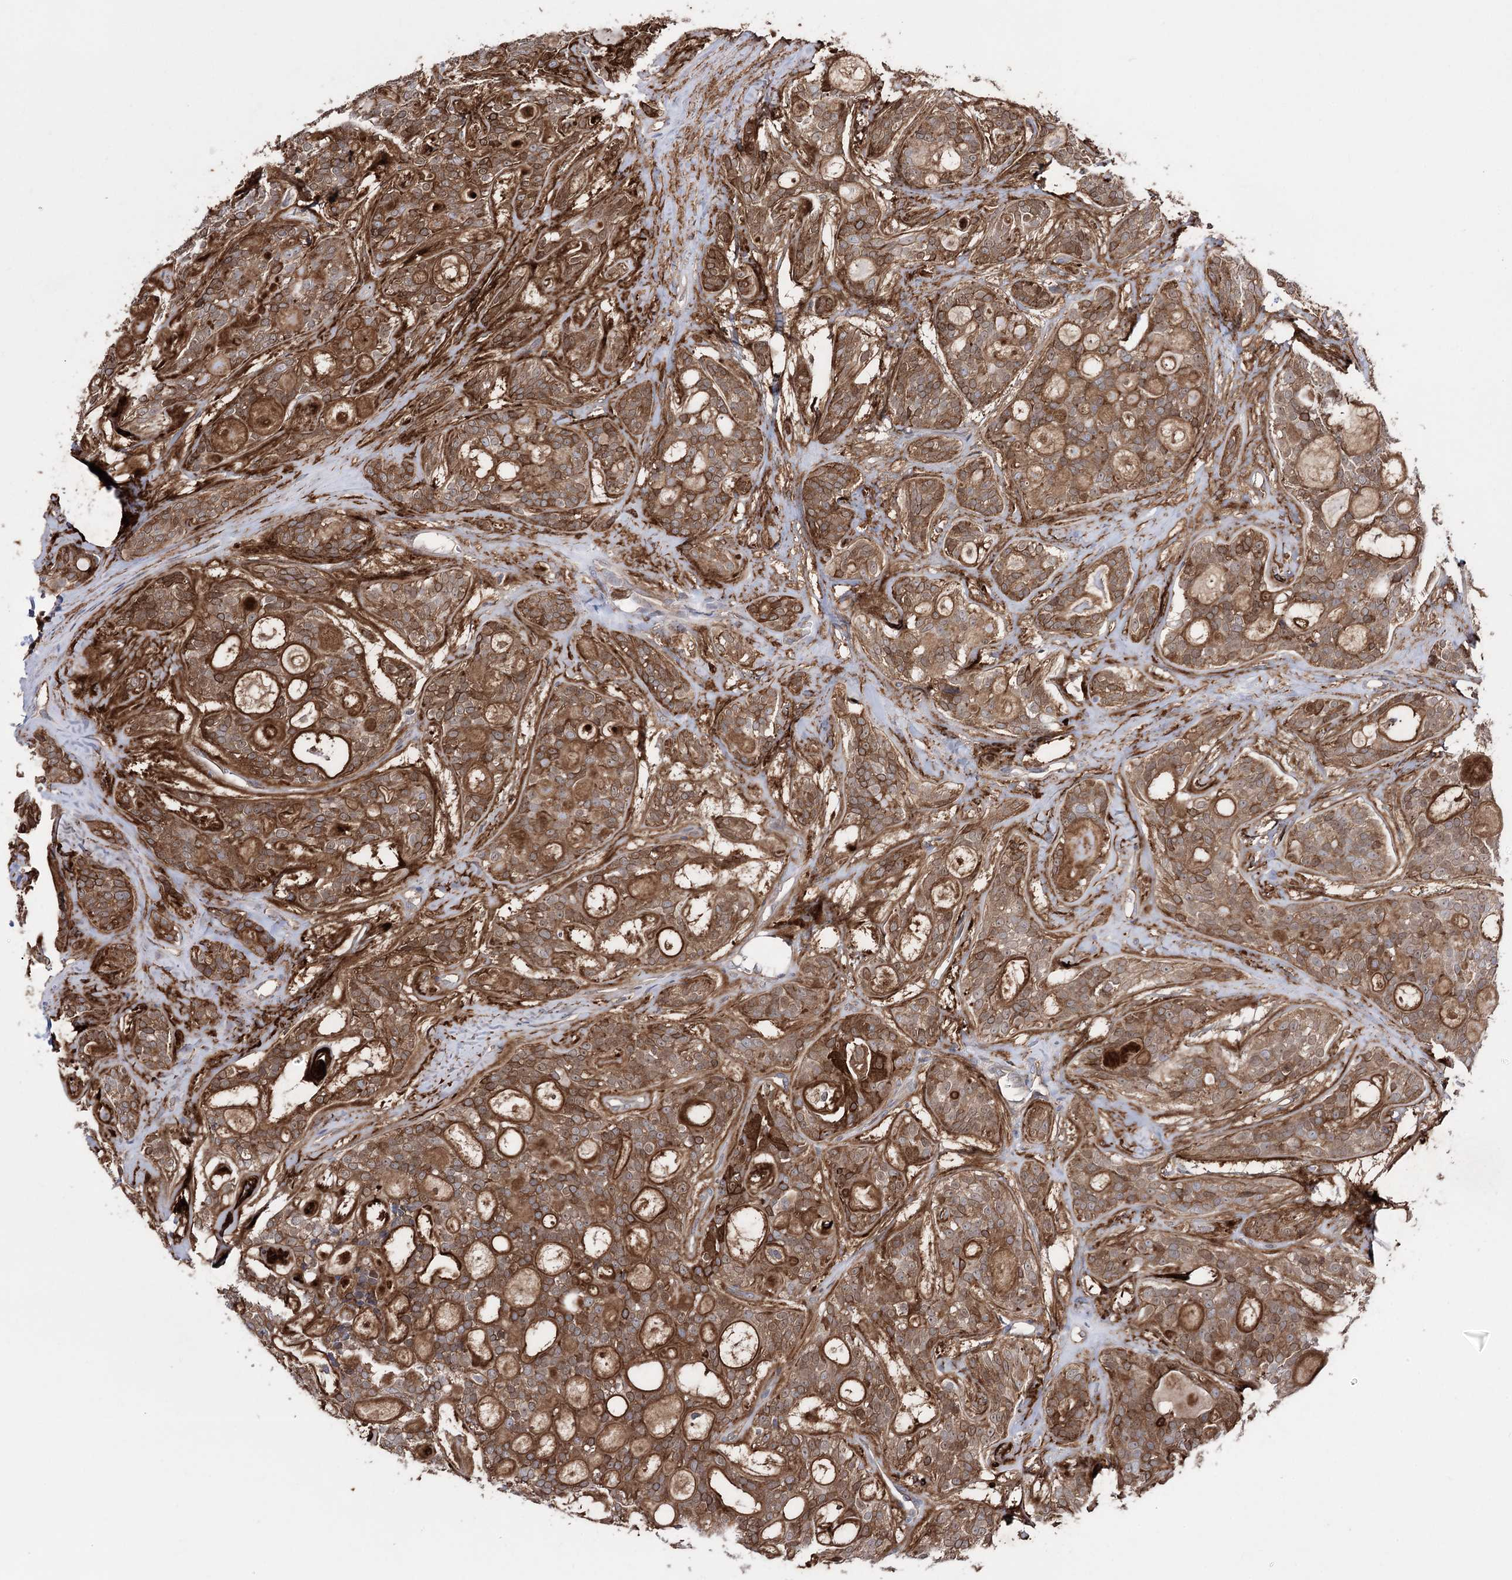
{"staining": {"intensity": "moderate", "quantity": ">75%", "location": "cytoplasmic/membranous"}, "tissue": "head and neck cancer", "cell_type": "Tumor cells", "image_type": "cancer", "snomed": [{"axis": "morphology", "description": "Adenocarcinoma, NOS"}, {"axis": "topography", "description": "Head-Neck"}], "caption": "A brown stain shows moderate cytoplasmic/membranous staining of a protein in adenocarcinoma (head and neck) tumor cells.", "gene": "OTUD1", "patient": {"sex": "male", "age": 66}}